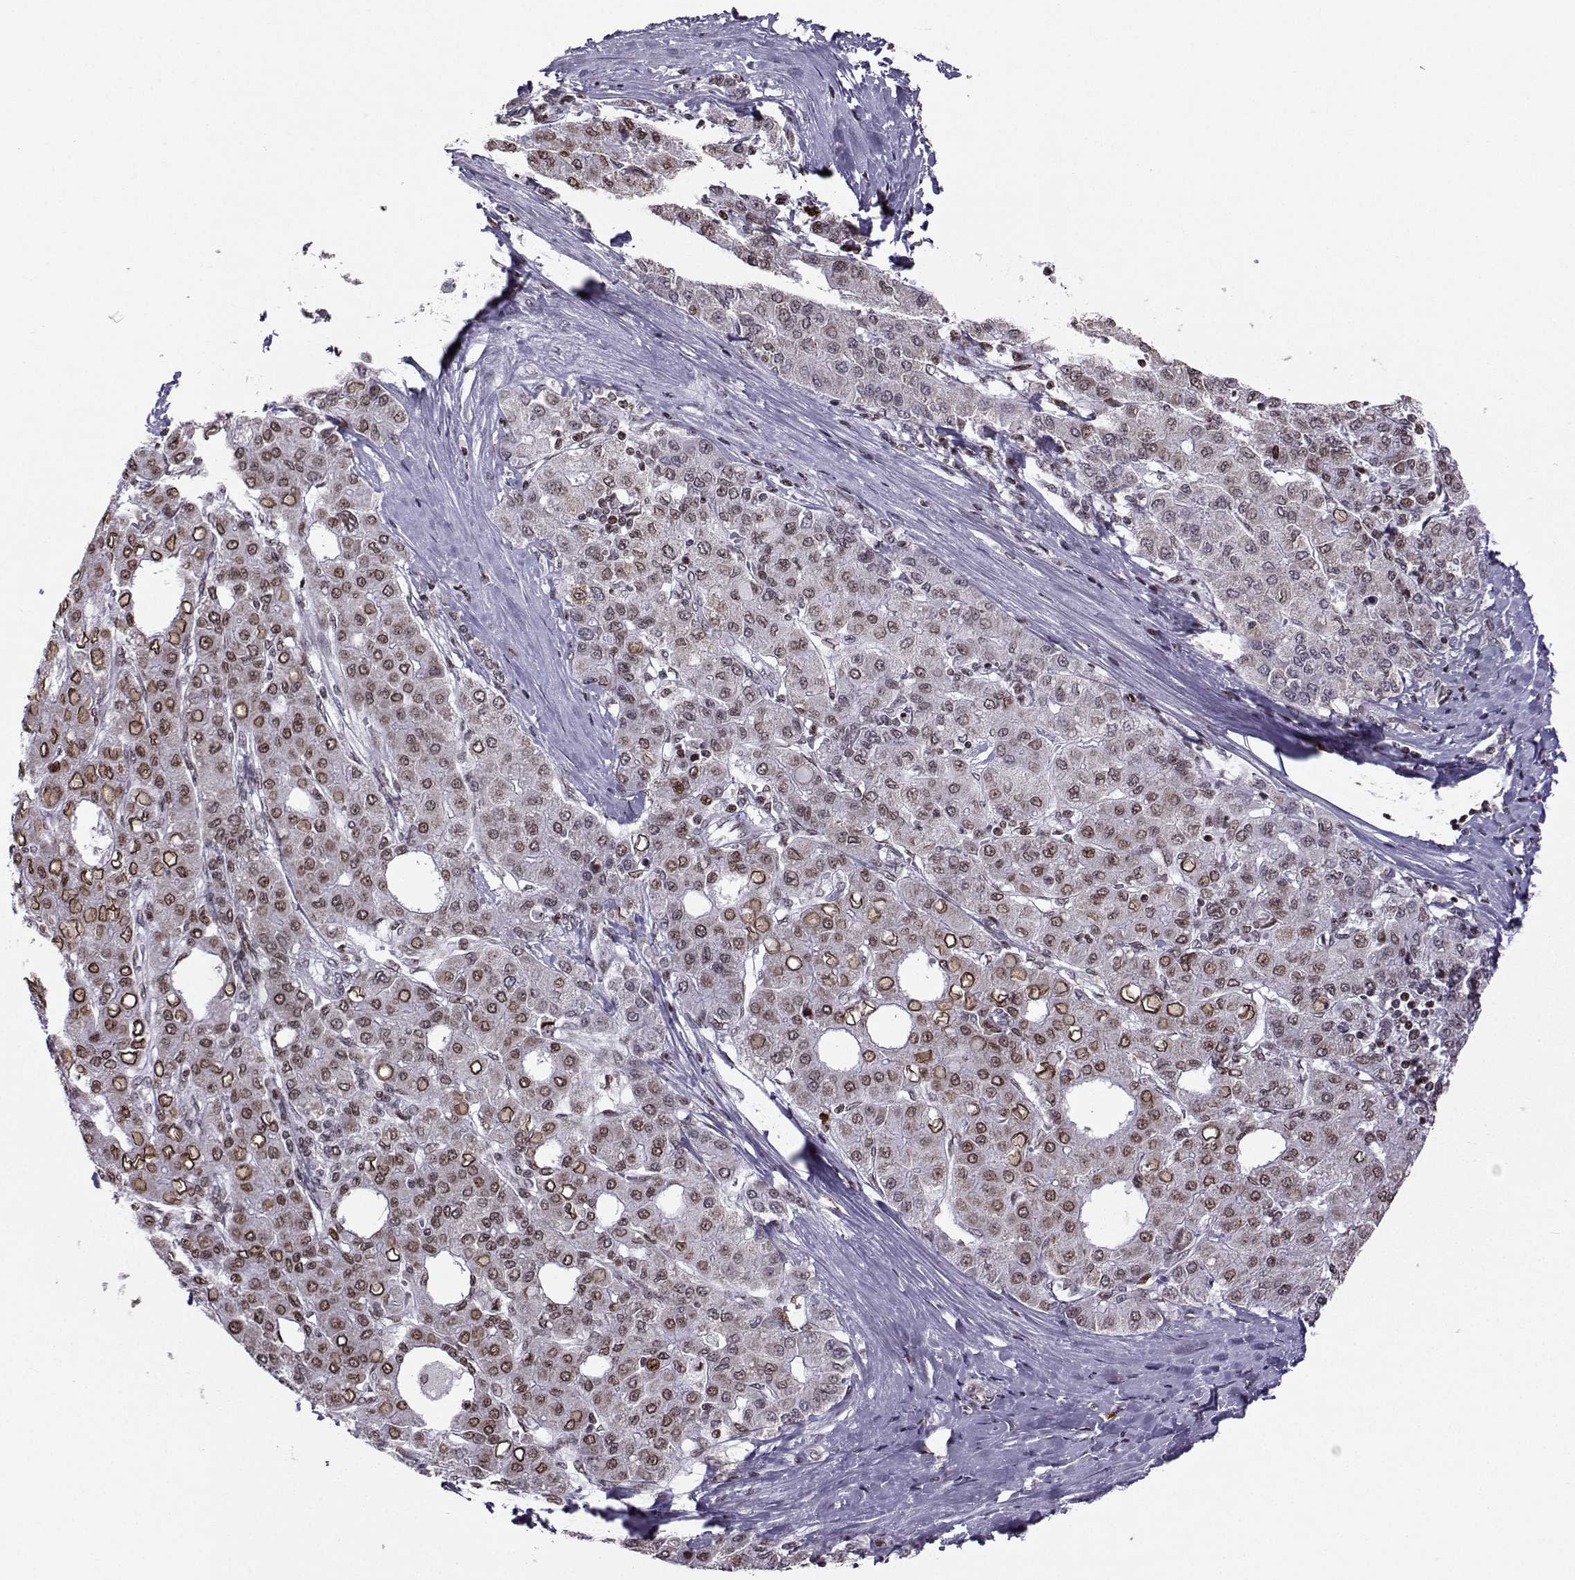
{"staining": {"intensity": "moderate", "quantity": "25%-75%", "location": "nuclear"}, "tissue": "liver cancer", "cell_type": "Tumor cells", "image_type": "cancer", "snomed": [{"axis": "morphology", "description": "Carcinoma, Hepatocellular, NOS"}, {"axis": "topography", "description": "Liver"}], "caption": "Immunohistochemistry of human liver cancer reveals medium levels of moderate nuclear positivity in about 25%-75% of tumor cells.", "gene": "ZNF19", "patient": {"sex": "male", "age": 65}}